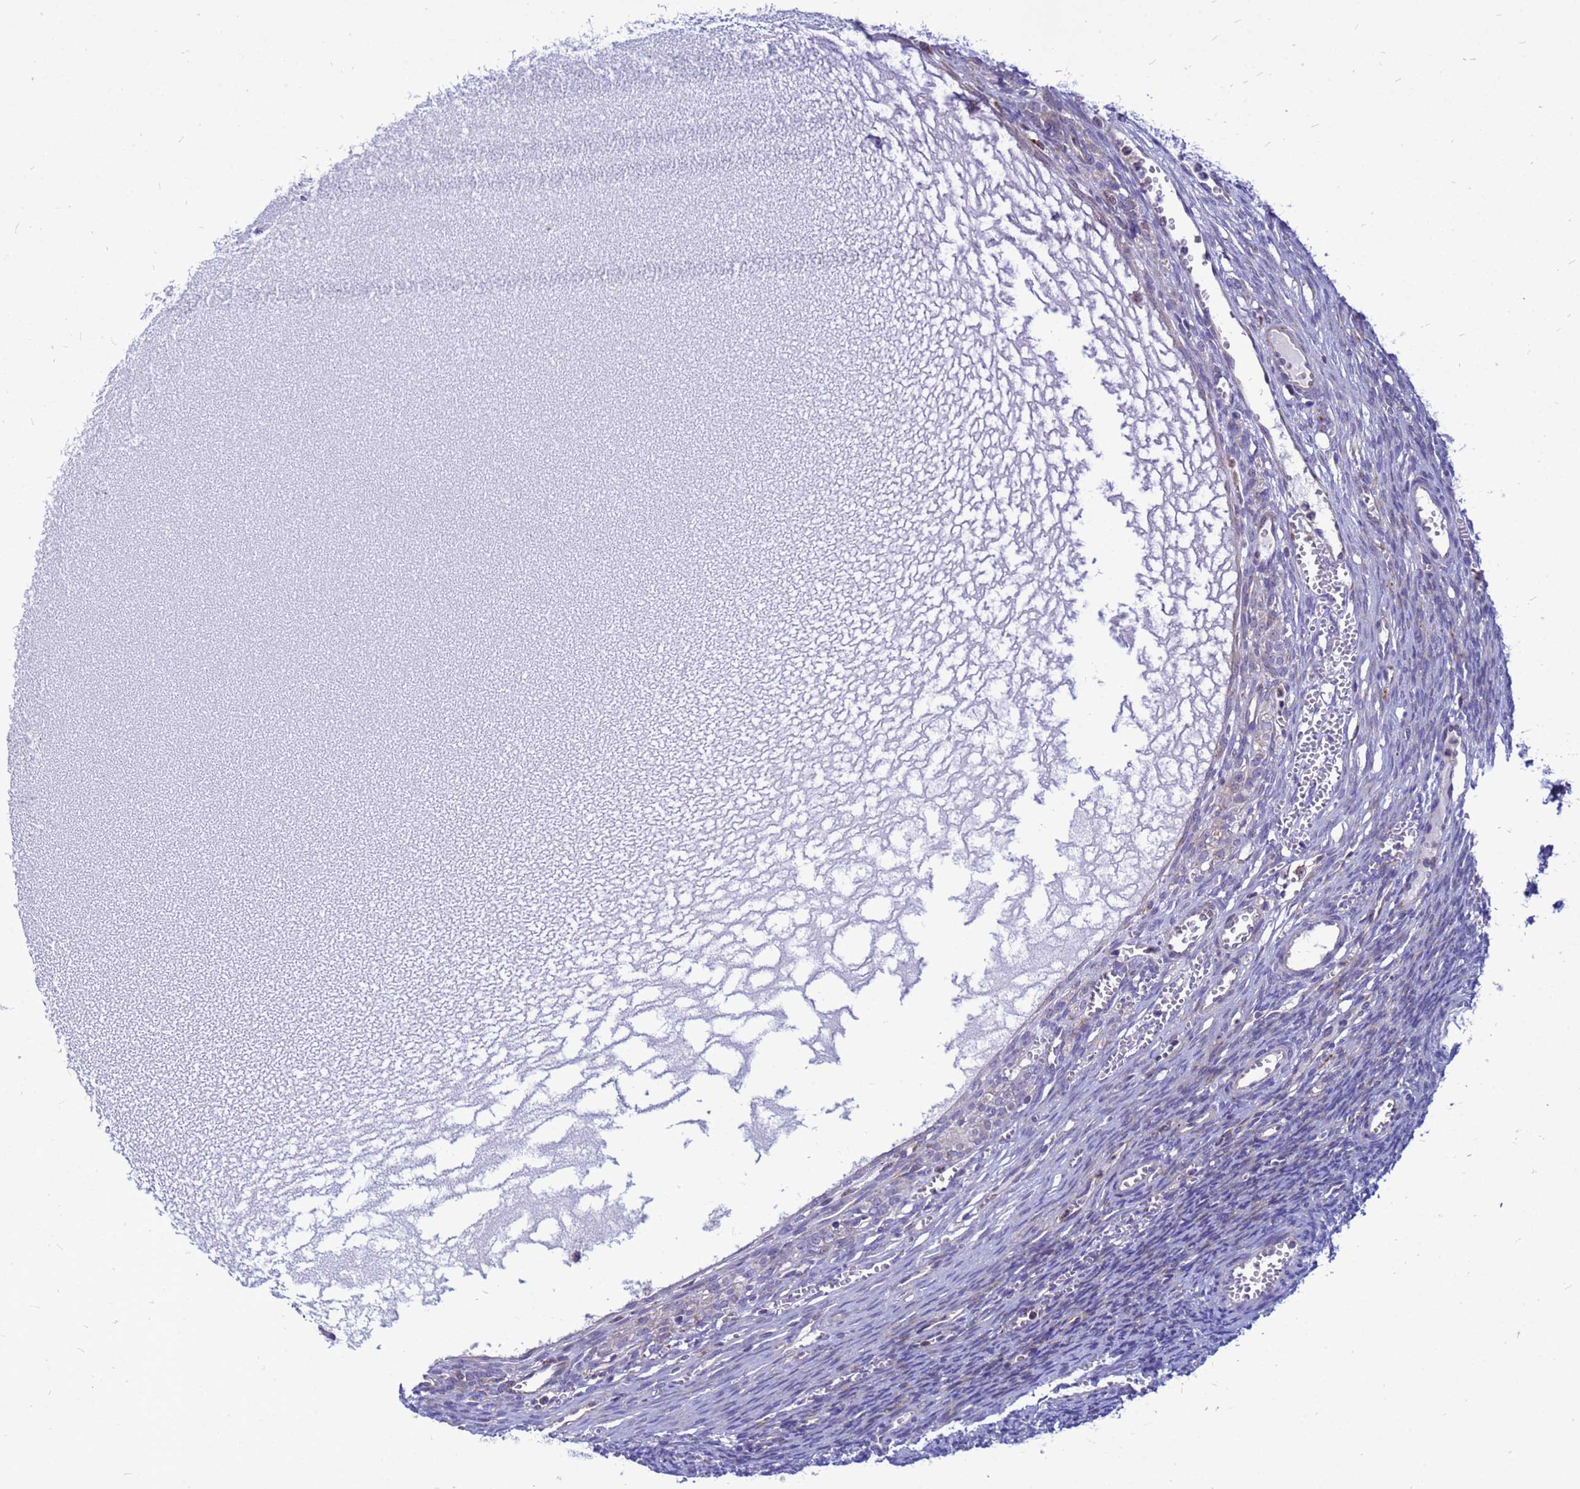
{"staining": {"intensity": "negative", "quantity": "none", "location": "none"}, "tissue": "ovary", "cell_type": "Ovarian stroma cells", "image_type": "normal", "snomed": [{"axis": "morphology", "description": "Normal tissue, NOS"}, {"axis": "topography", "description": "Ovary"}], "caption": "Image shows no significant protein staining in ovarian stroma cells of normal ovary.", "gene": "FHIP1A", "patient": {"sex": "female", "age": 39}}